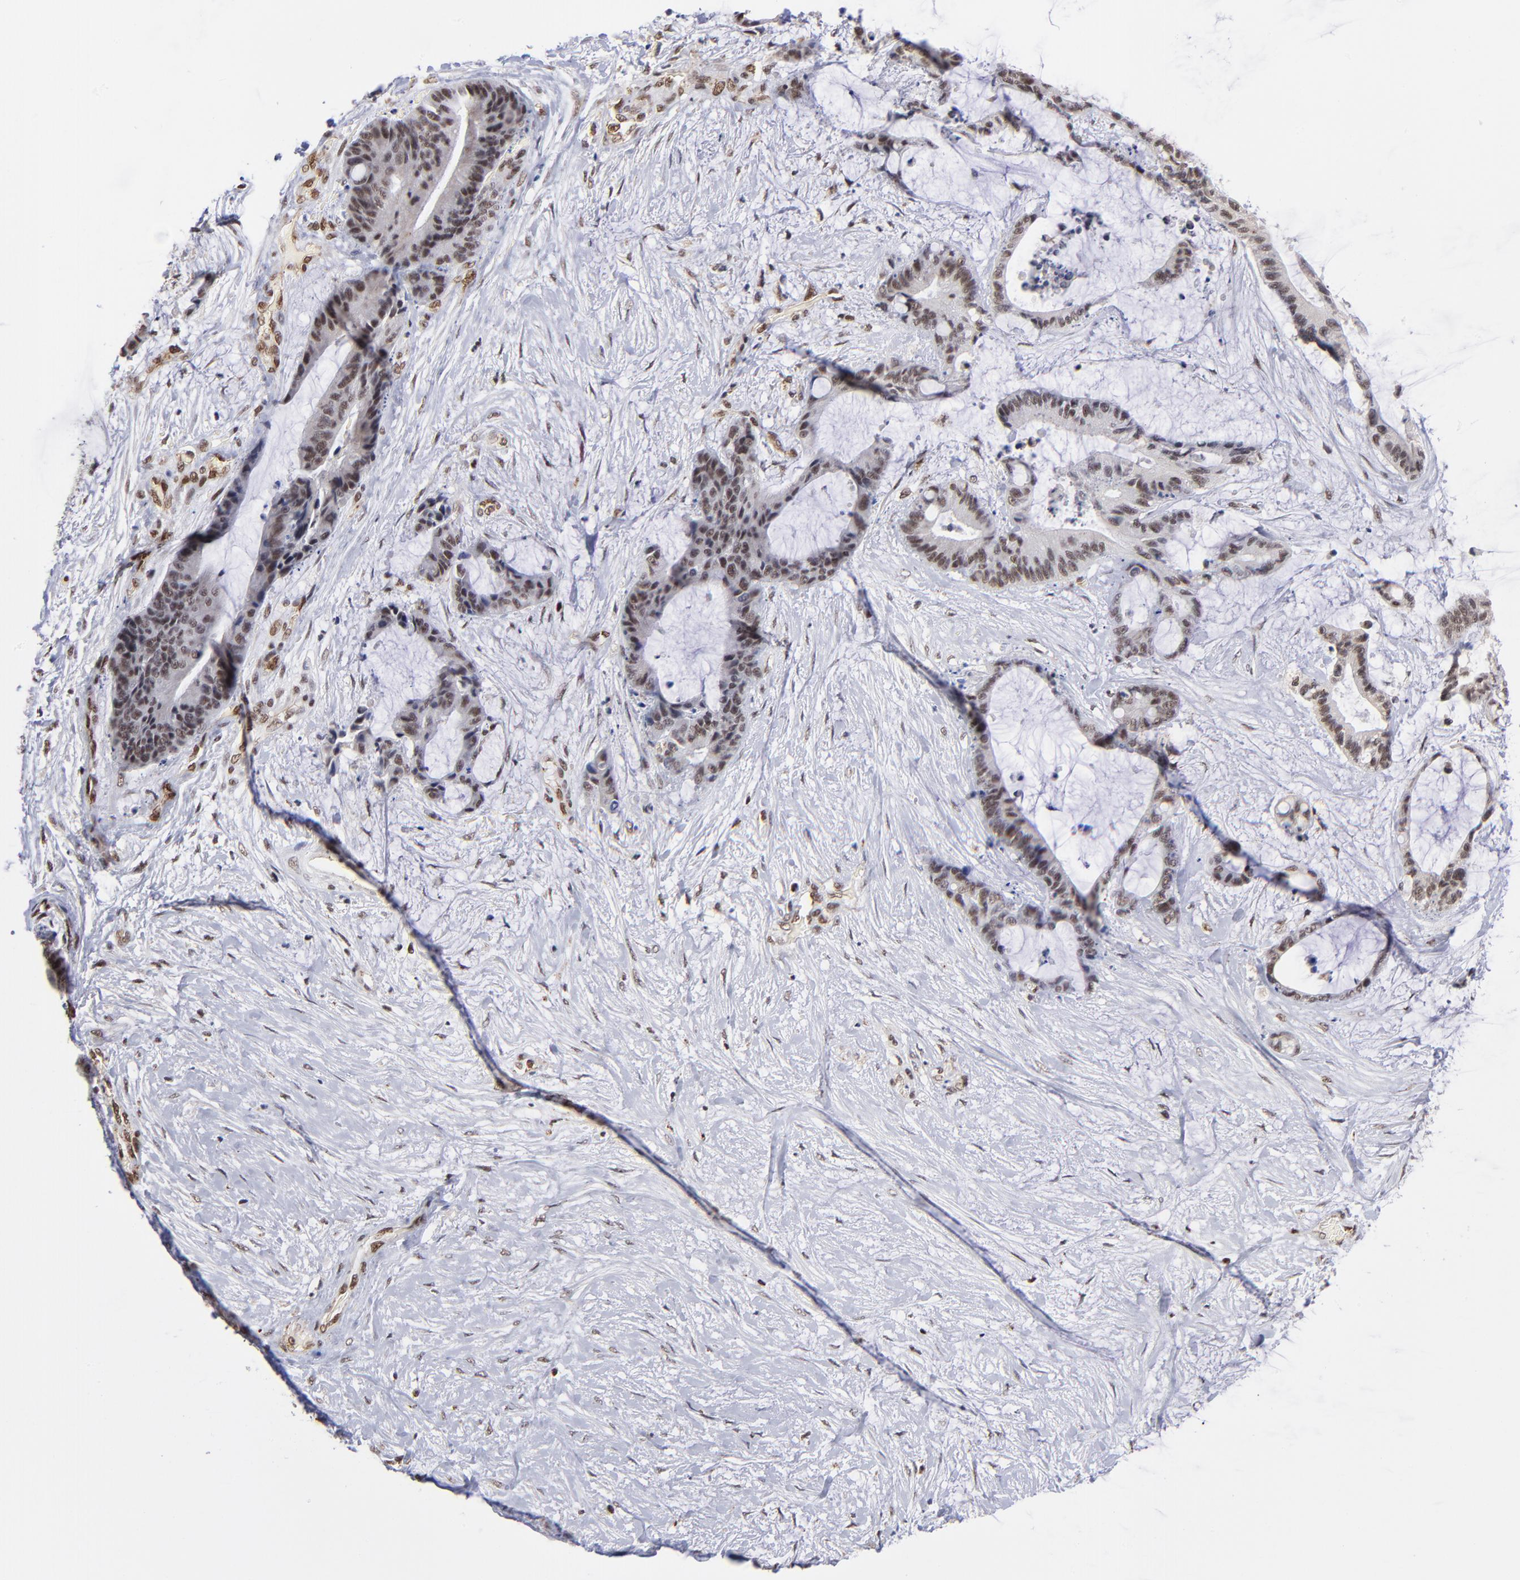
{"staining": {"intensity": "weak", "quantity": ">75%", "location": "nuclear"}, "tissue": "liver cancer", "cell_type": "Tumor cells", "image_type": "cancer", "snomed": [{"axis": "morphology", "description": "Cholangiocarcinoma"}, {"axis": "topography", "description": "Liver"}], "caption": "Weak nuclear staining for a protein is seen in about >75% of tumor cells of liver cholangiocarcinoma using immunohistochemistry (IHC).", "gene": "GABPA", "patient": {"sex": "female", "age": 73}}